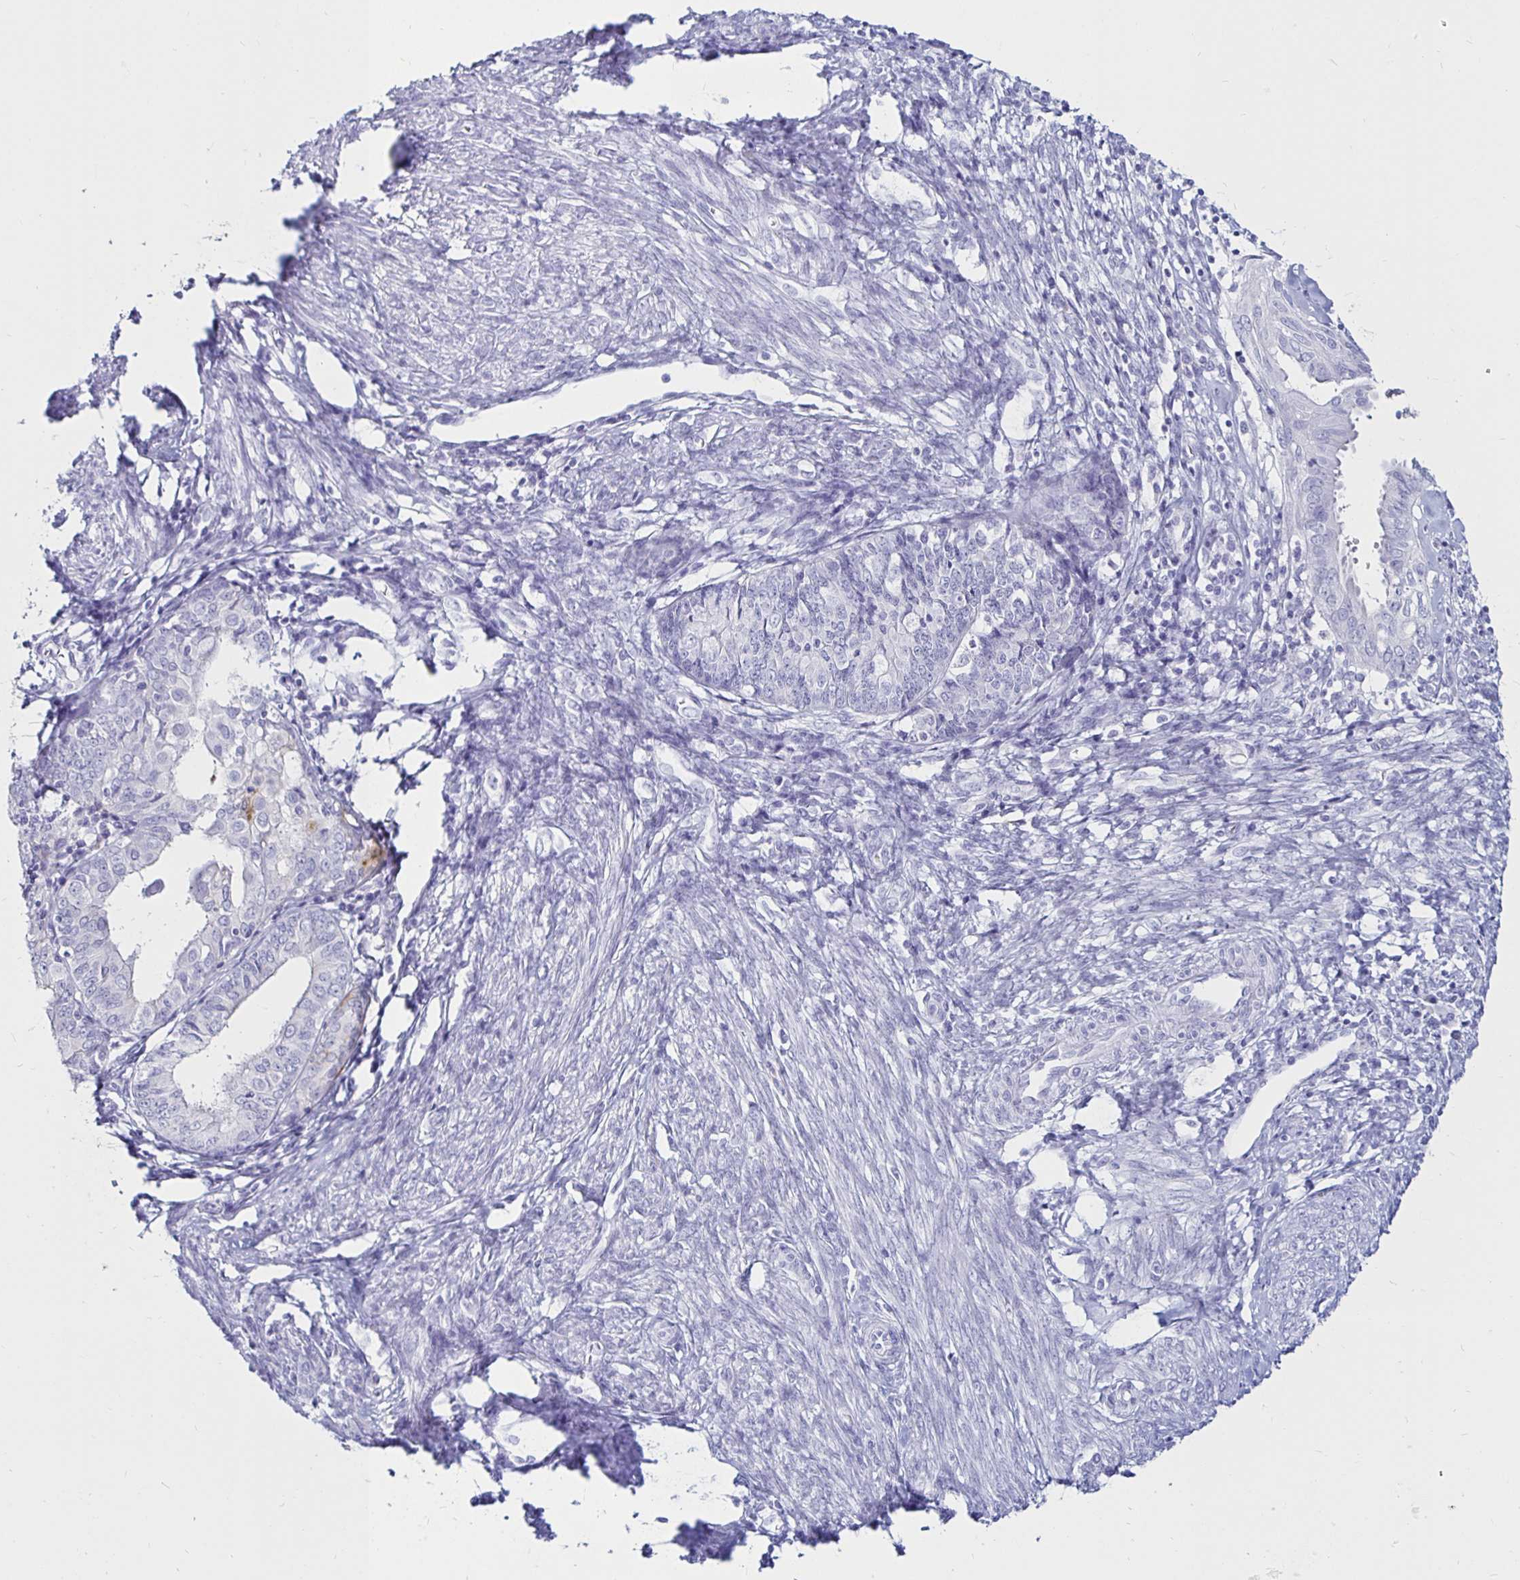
{"staining": {"intensity": "moderate", "quantity": "<25%", "location": "cytoplasmic/membranous"}, "tissue": "endometrial cancer", "cell_type": "Tumor cells", "image_type": "cancer", "snomed": [{"axis": "morphology", "description": "Adenocarcinoma, NOS"}, {"axis": "topography", "description": "Endometrium"}], "caption": "Endometrial cancer (adenocarcinoma) was stained to show a protein in brown. There is low levels of moderate cytoplasmic/membranous positivity in approximately <25% of tumor cells. (Stains: DAB (3,3'-diaminobenzidine) in brown, nuclei in blue, Microscopy: brightfield microscopy at high magnification).", "gene": "TIMP1", "patient": {"sex": "female", "age": 68}}